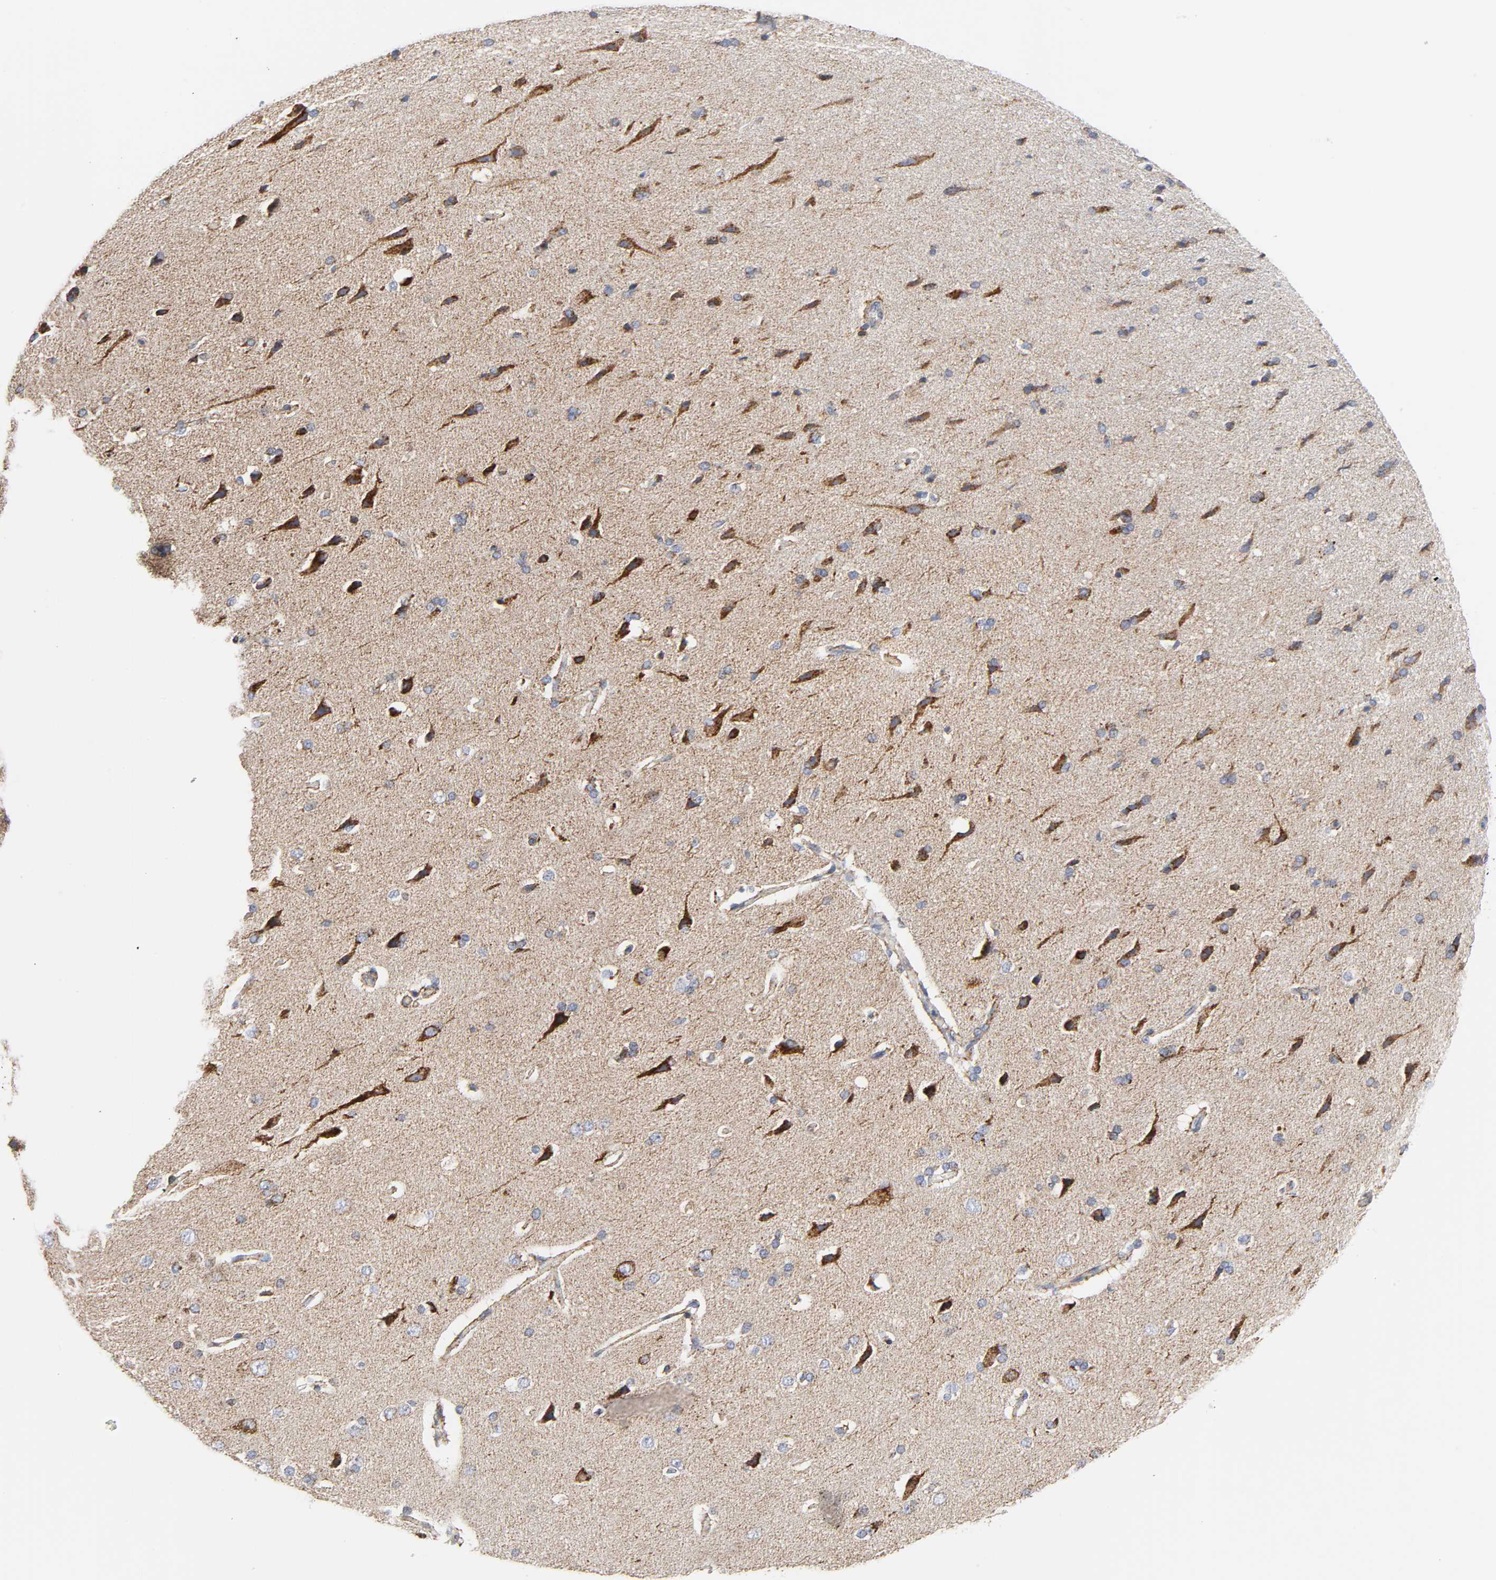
{"staining": {"intensity": "moderate", "quantity": ">75%", "location": "cytoplasmic/membranous"}, "tissue": "cerebral cortex", "cell_type": "Endothelial cells", "image_type": "normal", "snomed": [{"axis": "morphology", "description": "Normal tissue, NOS"}, {"axis": "topography", "description": "Cerebral cortex"}], "caption": "Protein analysis of normal cerebral cortex demonstrates moderate cytoplasmic/membranous staining in approximately >75% of endothelial cells. Immunohistochemistry (ihc) stains the protein of interest in brown and the nuclei are stained blue.", "gene": "CYCS", "patient": {"sex": "male", "age": 62}}